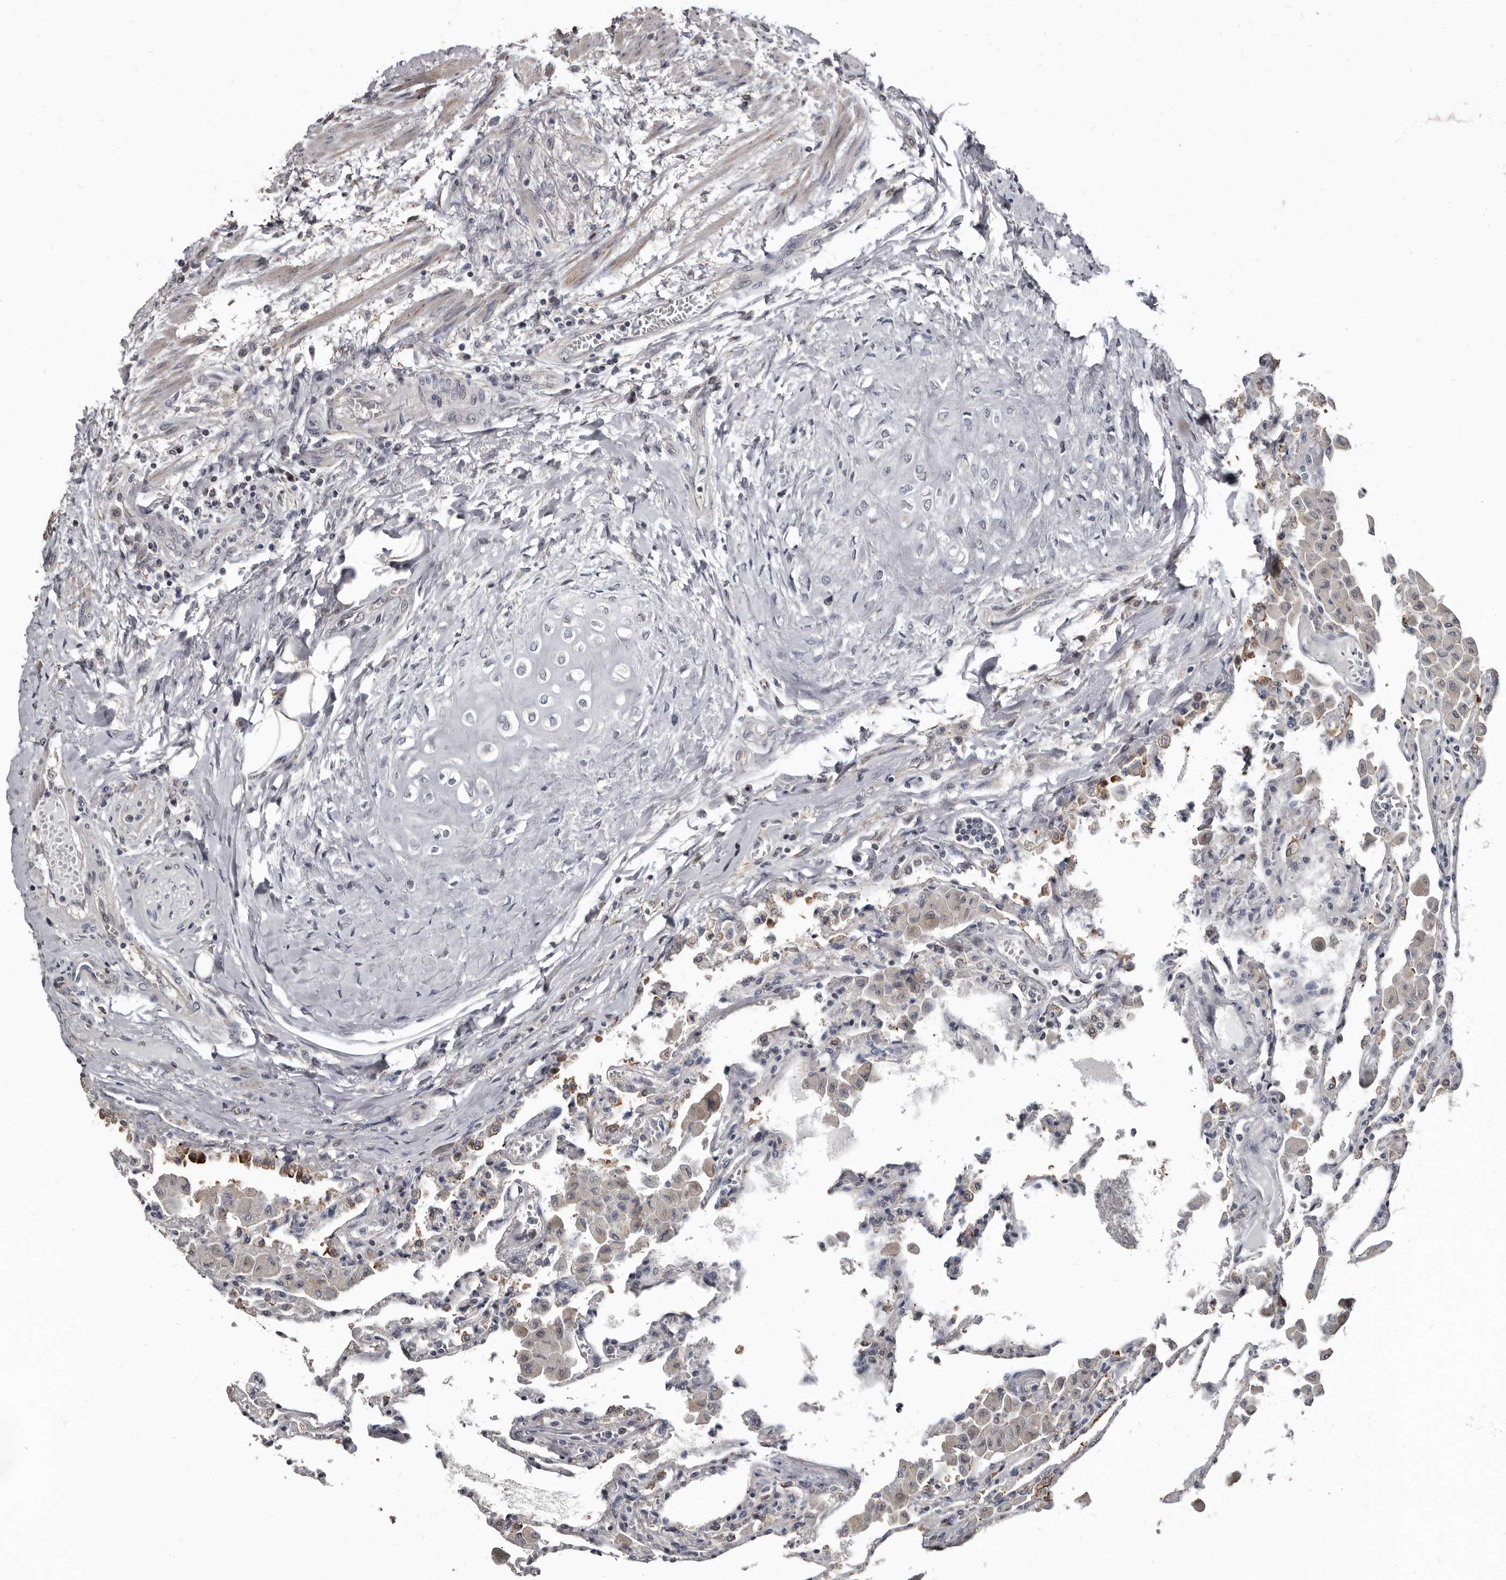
{"staining": {"intensity": "moderate", "quantity": "<25%", "location": "cytoplasmic/membranous"}, "tissue": "lung", "cell_type": "Alveolar cells", "image_type": "normal", "snomed": [{"axis": "morphology", "description": "Normal tissue, NOS"}, {"axis": "topography", "description": "Bronchus"}, {"axis": "topography", "description": "Lung"}], "caption": "Immunohistochemical staining of unremarkable lung reveals low levels of moderate cytoplasmic/membranous staining in approximately <25% of alveolar cells. The staining was performed using DAB, with brown indicating positive protein expression. Nuclei are stained blue with hematoxylin.", "gene": "DHPS", "patient": {"sex": "female", "age": 49}}